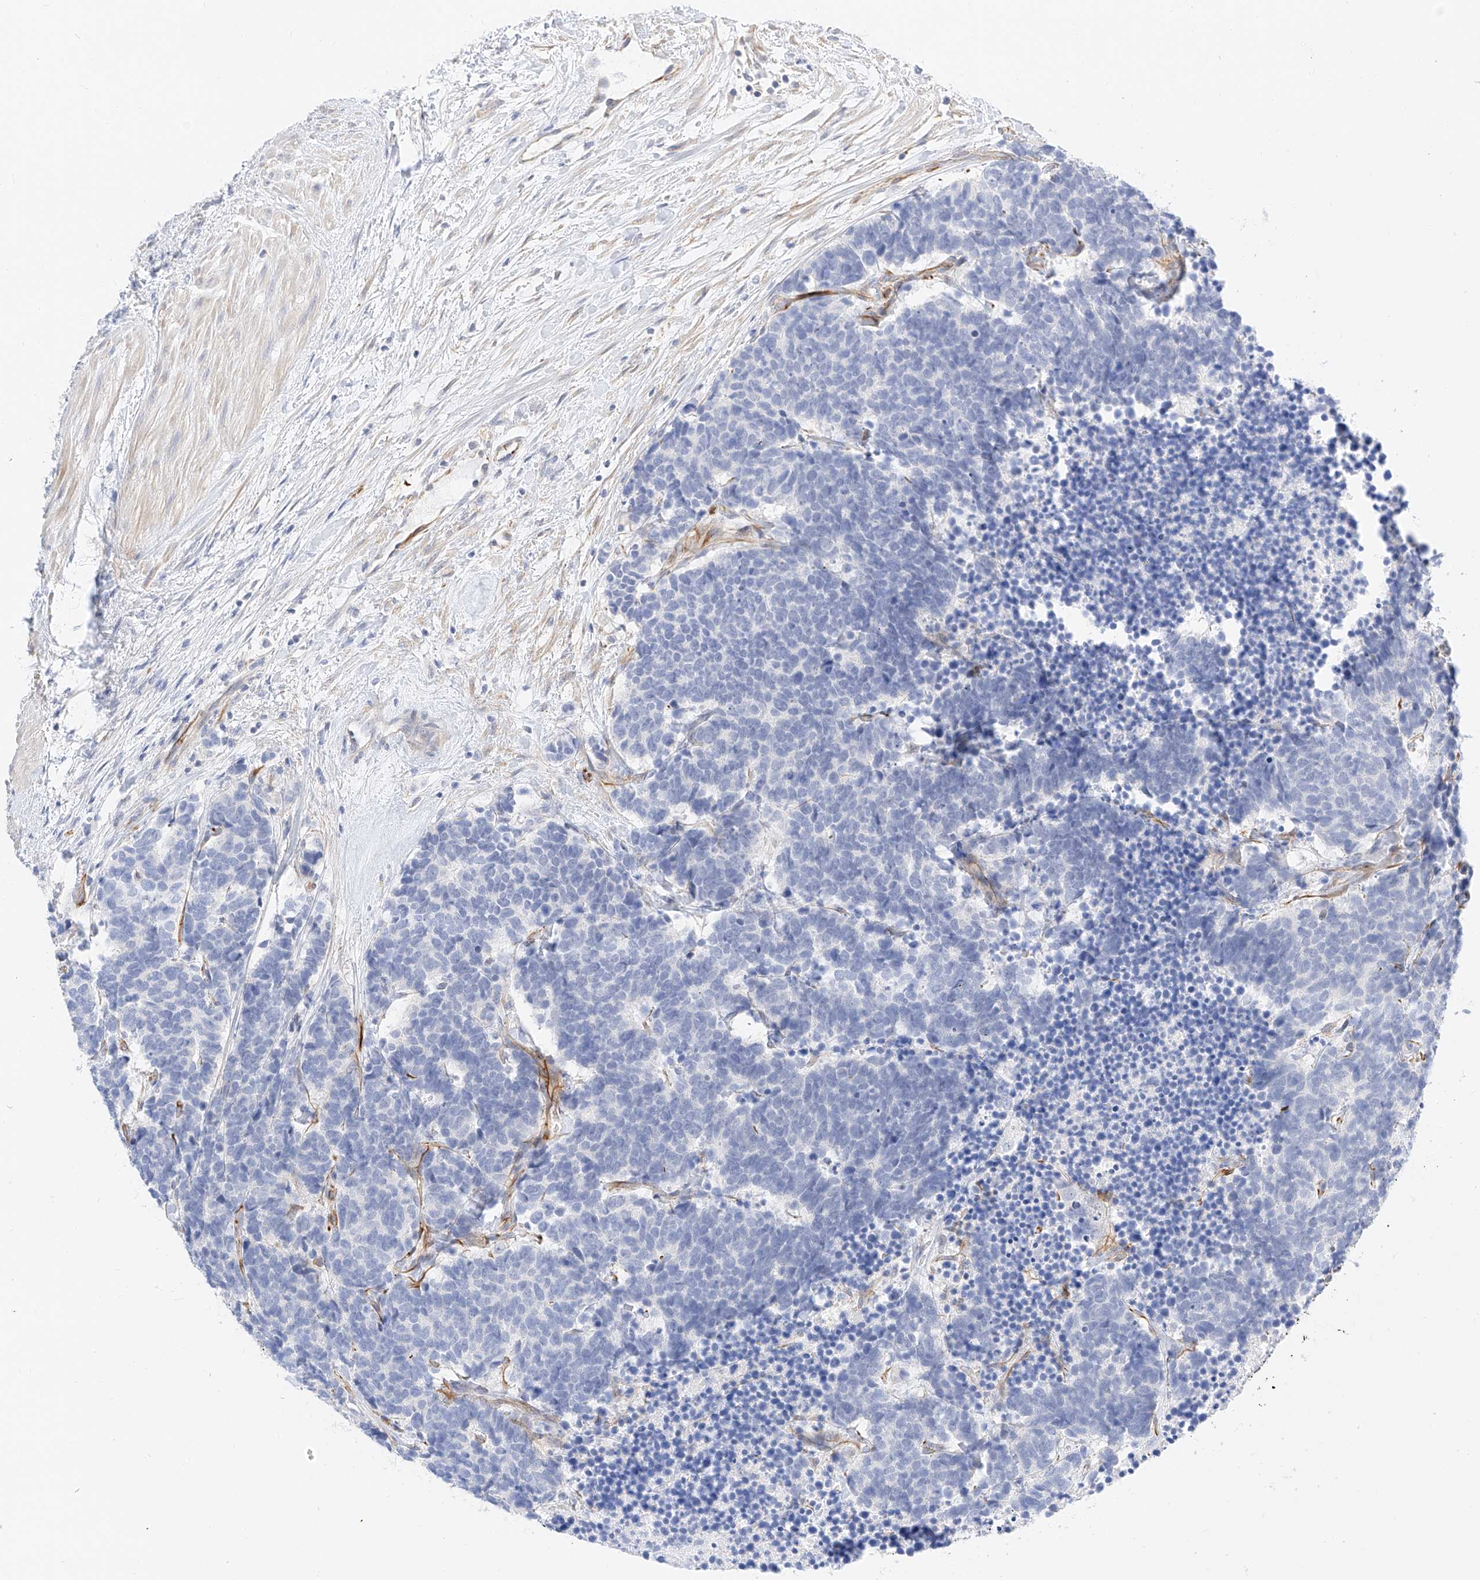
{"staining": {"intensity": "negative", "quantity": "none", "location": "none"}, "tissue": "carcinoid", "cell_type": "Tumor cells", "image_type": "cancer", "snomed": [{"axis": "morphology", "description": "Carcinoma, NOS"}, {"axis": "morphology", "description": "Carcinoid, malignant, NOS"}, {"axis": "topography", "description": "Urinary bladder"}], "caption": "Protein analysis of carcinoid reveals no significant staining in tumor cells.", "gene": "CDCP2", "patient": {"sex": "male", "age": 57}}